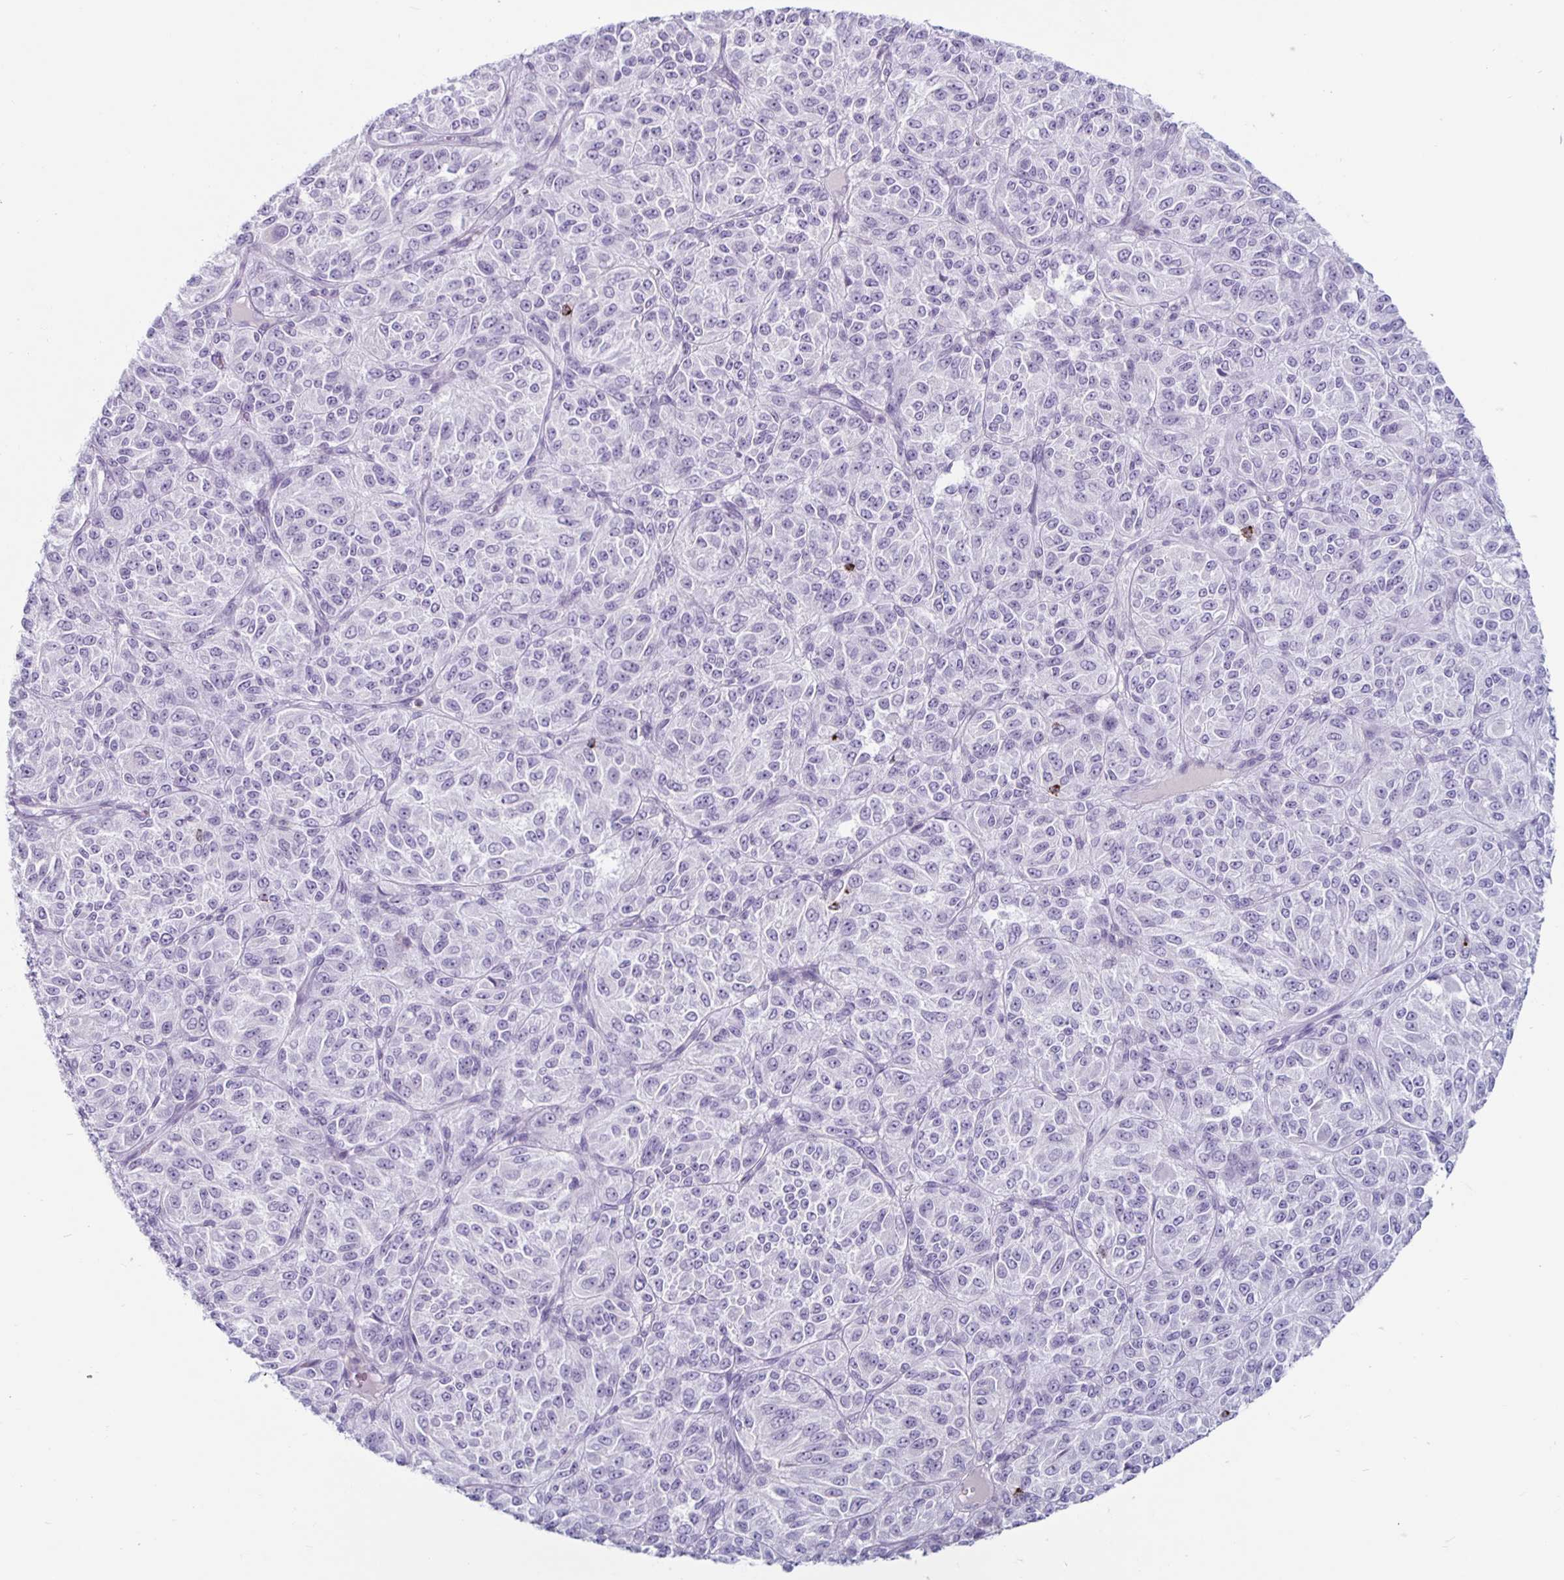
{"staining": {"intensity": "negative", "quantity": "none", "location": "none"}, "tissue": "melanoma", "cell_type": "Tumor cells", "image_type": "cancer", "snomed": [{"axis": "morphology", "description": "Malignant melanoma, Metastatic site"}, {"axis": "topography", "description": "Brain"}], "caption": "Histopathology image shows no significant protein positivity in tumor cells of malignant melanoma (metastatic site).", "gene": "GZMK", "patient": {"sex": "female", "age": 56}}